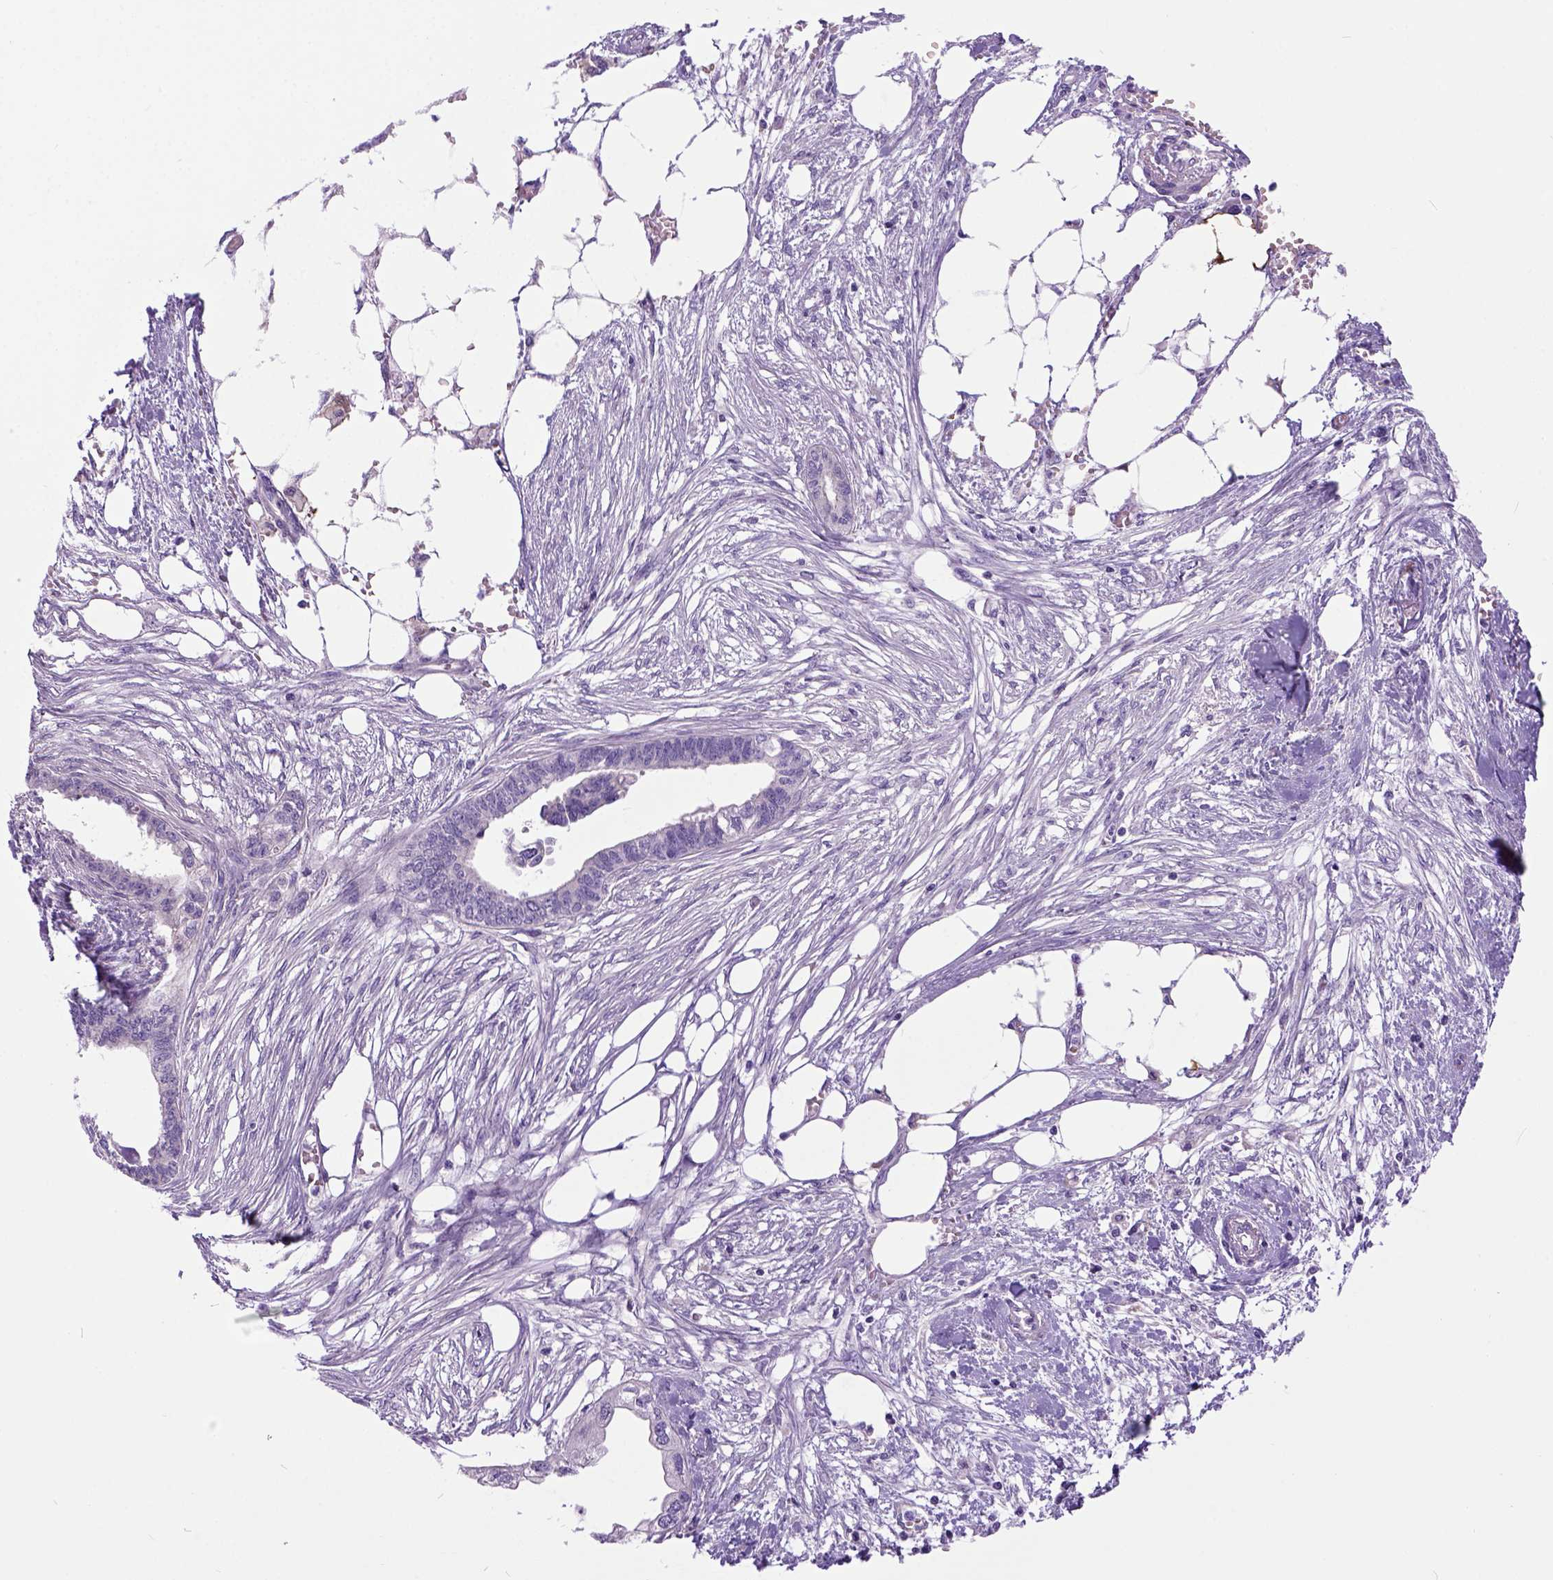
{"staining": {"intensity": "negative", "quantity": "none", "location": "none"}, "tissue": "endometrial cancer", "cell_type": "Tumor cells", "image_type": "cancer", "snomed": [{"axis": "morphology", "description": "Adenocarcinoma, NOS"}, {"axis": "morphology", "description": "Adenocarcinoma, metastatic, NOS"}, {"axis": "topography", "description": "Adipose tissue"}, {"axis": "topography", "description": "Endometrium"}], "caption": "Tumor cells show no significant protein staining in endometrial cancer.", "gene": "NEK5", "patient": {"sex": "female", "age": 67}}